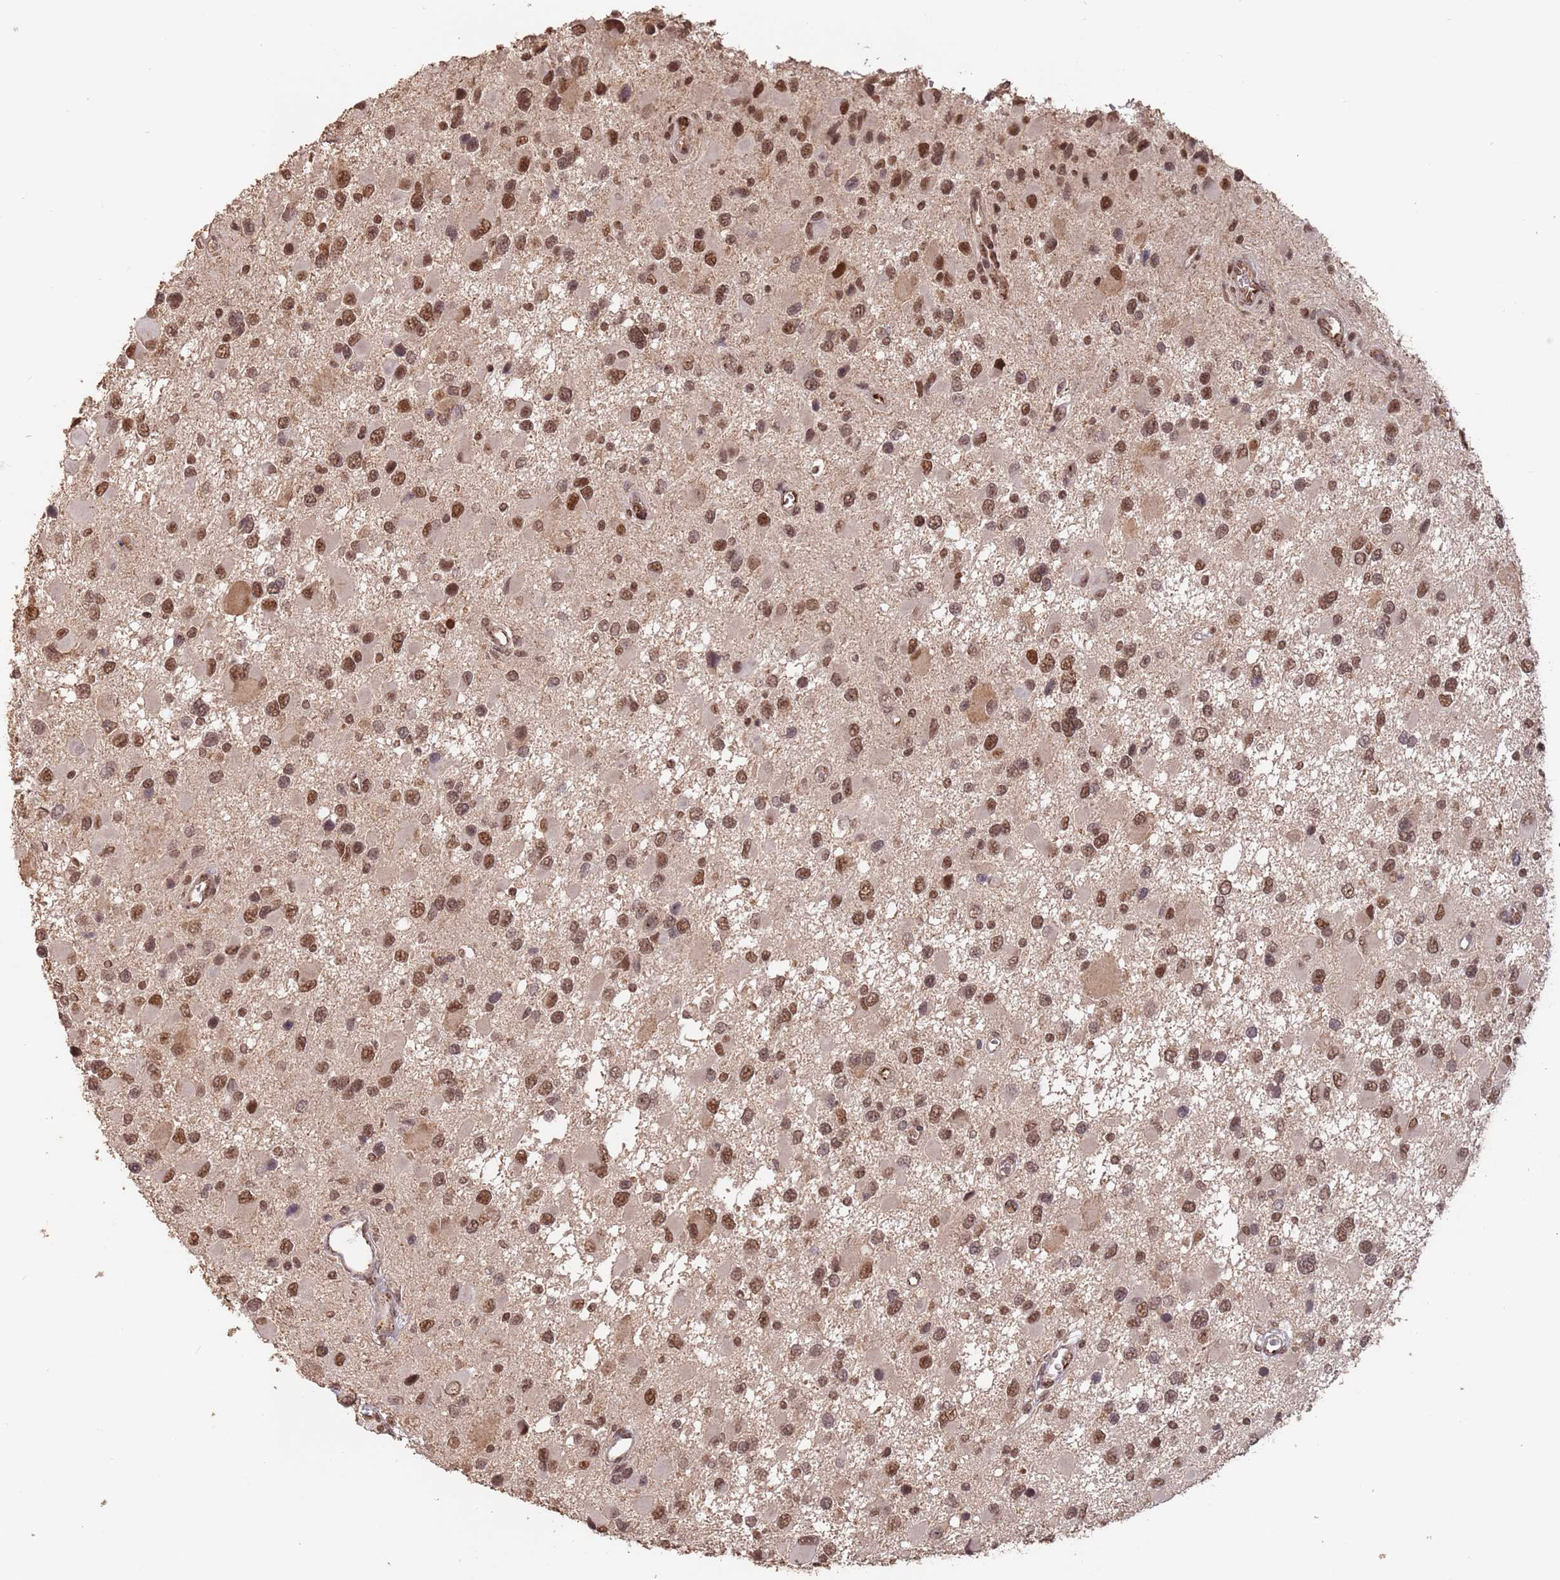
{"staining": {"intensity": "moderate", "quantity": ">75%", "location": "nuclear"}, "tissue": "glioma", "cell_type": "Tumor cells", "image_type": "cancer", "snomed": [{"axis": "morphology", "description": "Glioma, malignant, High grade"}, {"axis": "topography", "description": "Brain"}], "caption": "A brown stain highlights moderate nuclear expression of a protein in malignant high-grade glioma tumor cells. Nuclei are stained in blue.", "gene": "RFXANK", "patient": {"sex": "male", "age": 53}}